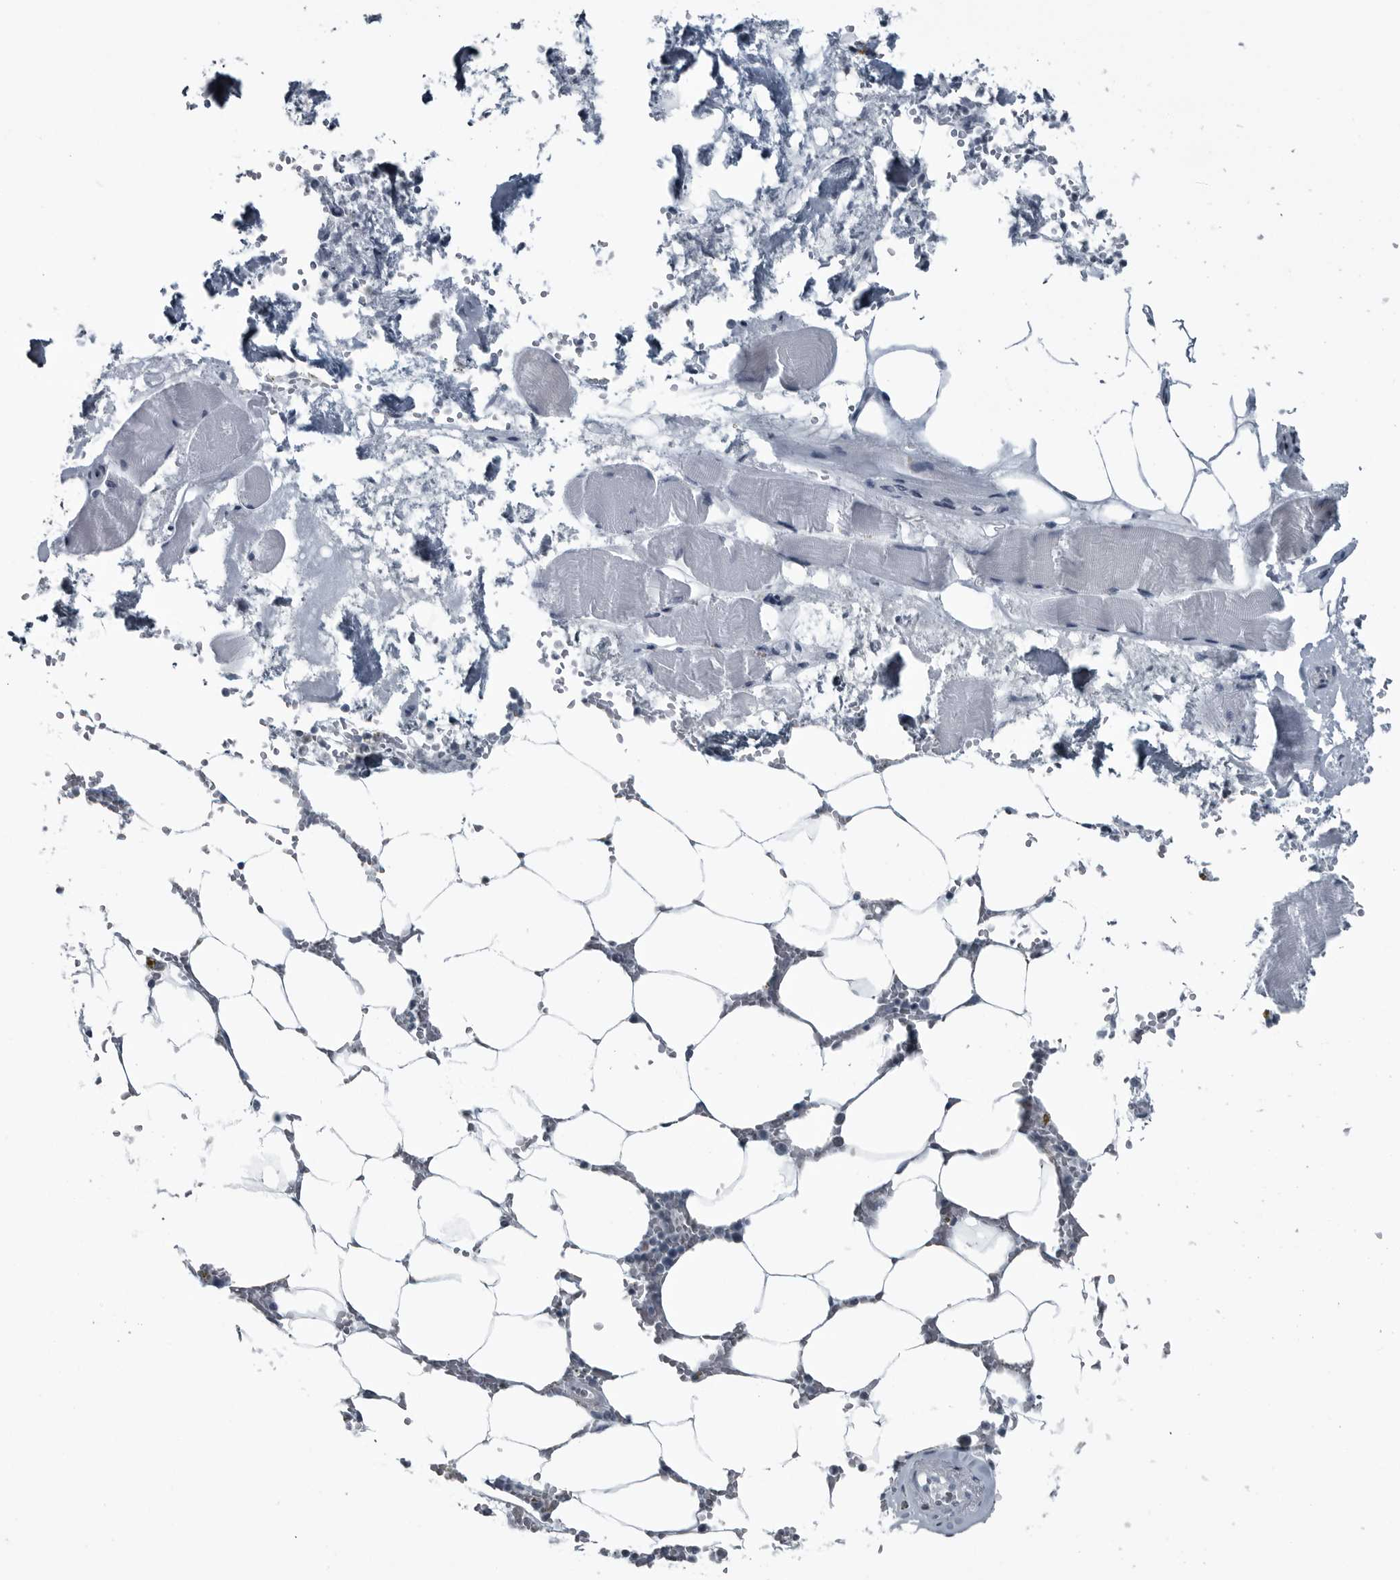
{"staining": {"intensity": "negative", "quantity": "none", "location": "none"}, "tissue": "bone marrow", "cell_type": "Hematopoietic cells", "image_type": "normal", "snomed": [{"axis": "morphology", "description": "Normal tissue, NOS"}, {"axis": "topography", "description": "Bone marrow"}], "caption": "Protein analysis of normal bone marrow reveals no significant expression in hematopoietic cells.", "gene": "DNAAF11", "patient": {"sex": "male", "age": 70}}